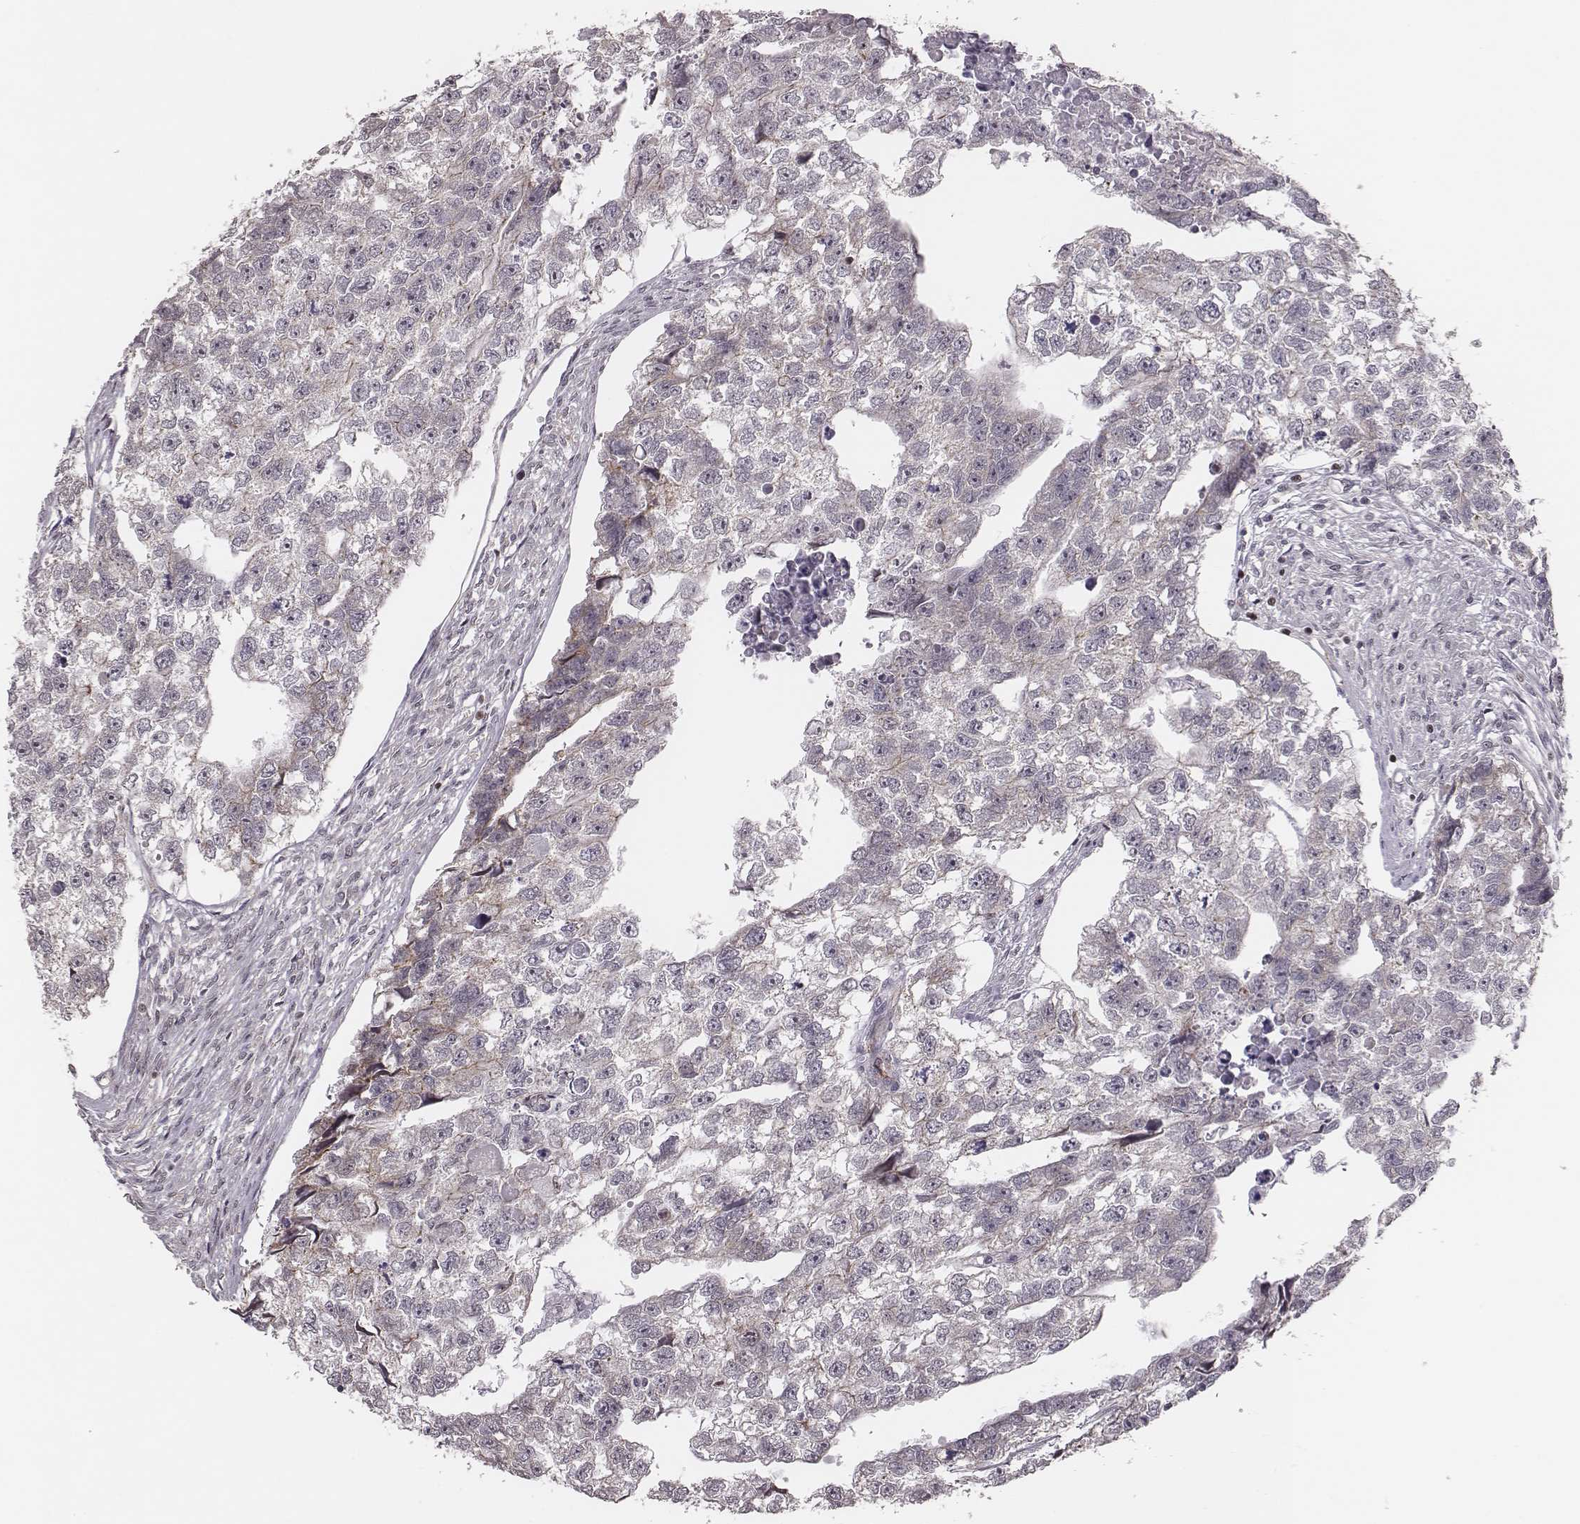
{"staining": {"intensity": "negative", "quantity": "none", "location": "none"}, "tissue": "testis cancer", "cell_type": "Tumor cells", "image_type": "cancer", "snomed": [{"axis": "morphology", "description": "Carcinoma, Embryonal, NOS"}, {"axis": "morphology", "description": "Teratoma, malignant, NOS"}, {"axis": "topography", "description": "Testis"}], "caption": "The IHC micrograph has no significant staining in tumor cells of testis cancer (embryonal carcinoma) tissue. The staining is performed using DAB brown chromogen with nuclei counter-stained in using hematoxylin.", "gene": "WDR59", "patient": {"sex": "male", "age": 44}}